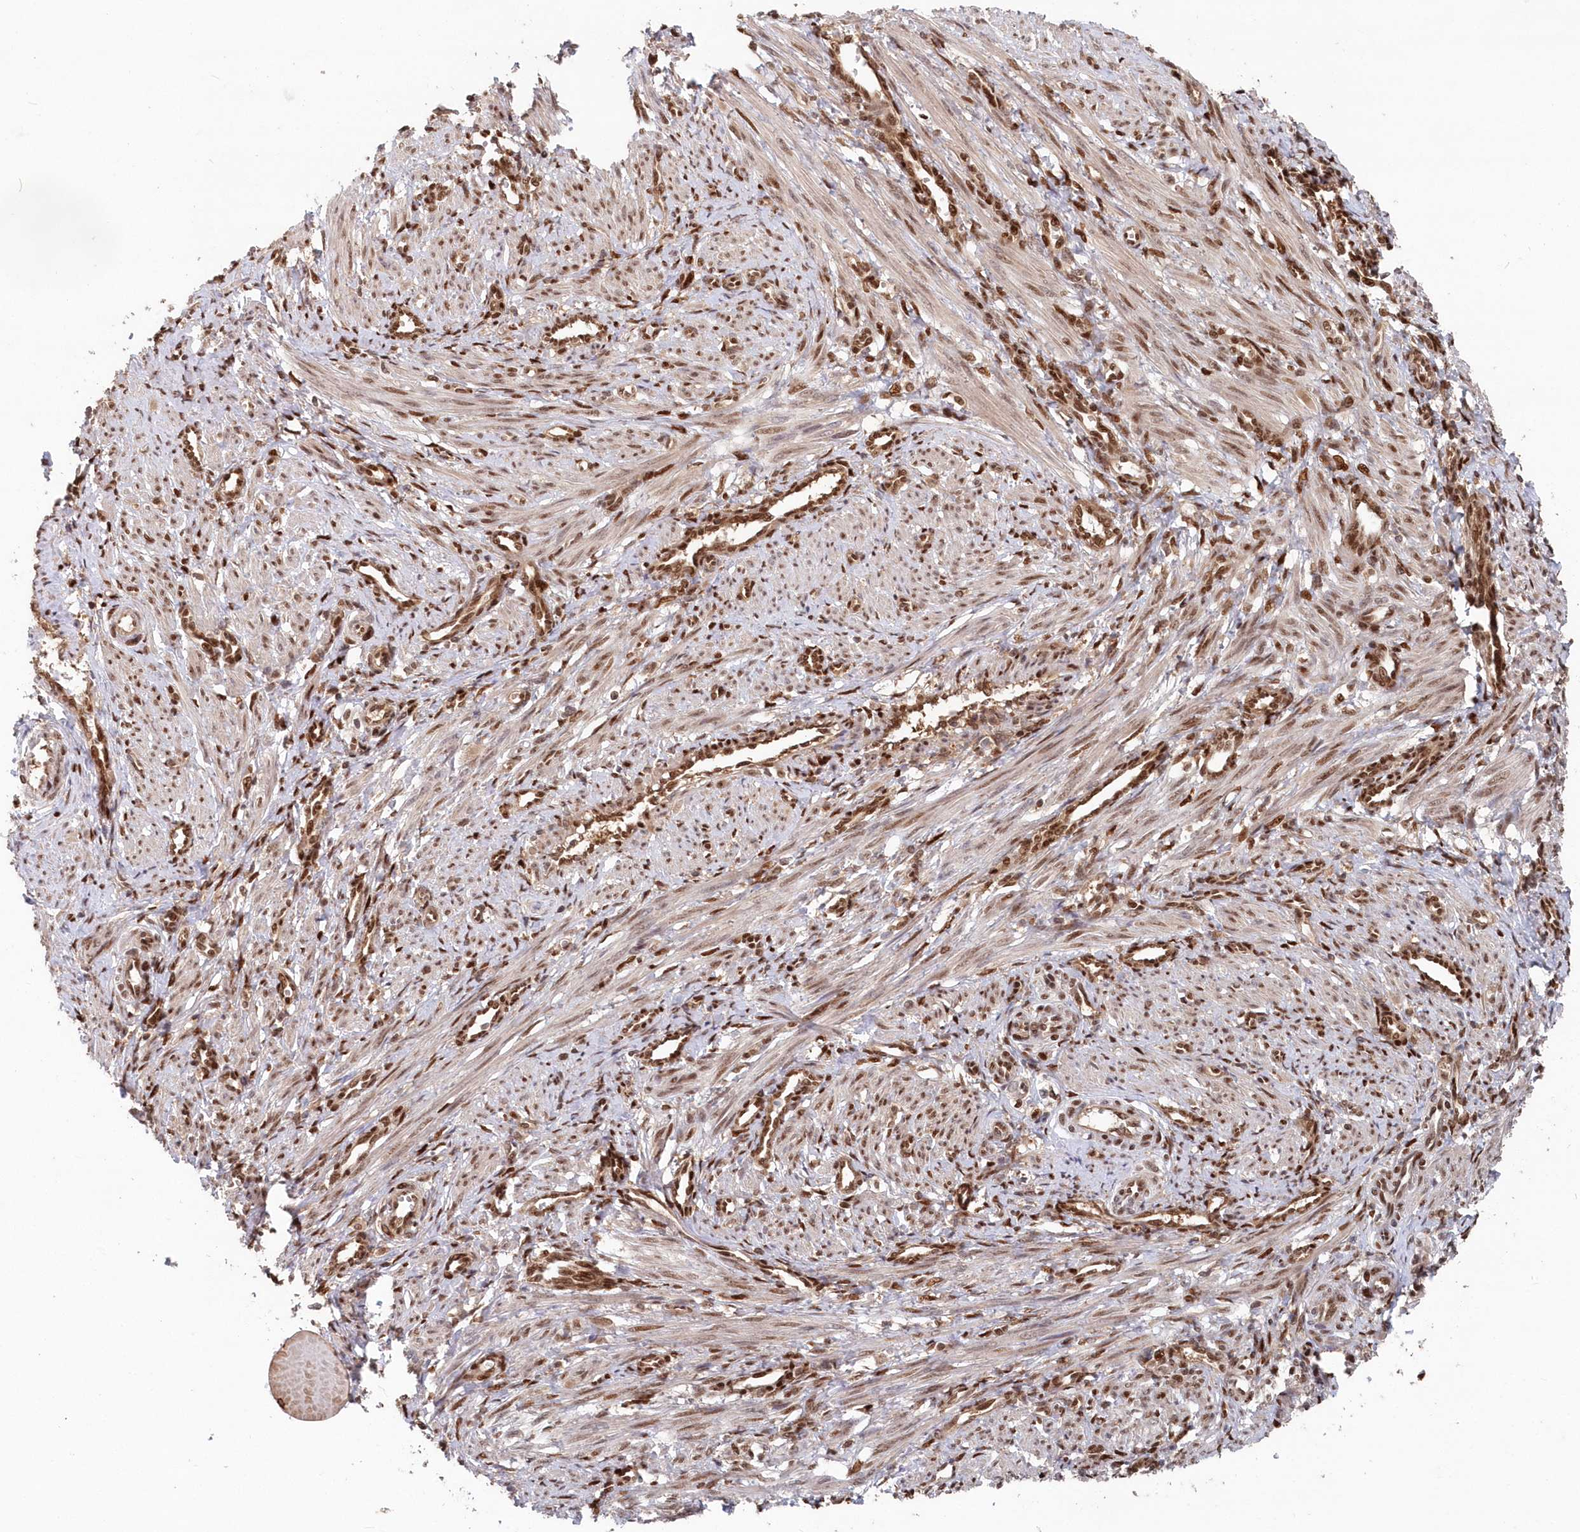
{"staining": {"intensity": "strong", "quantity": ">75%", "location": "nuclear"}, "tissue": "smooth muscle", "cell_type": "Smooth muscle cells", "image_type": "normal", "snomed": [{"axis": "morphology", "description": "Normal tissue, NOS"}, {"axis": "topography", "description": "Endometrium"}], "caption": "Strong nuclear positivity for a protein is appreciated in about >75% of smooth muscle cells of normal smooth muscle using IHC.", "gene": "ABHD14B", "patient": {"sex": "female", "age": 33}}